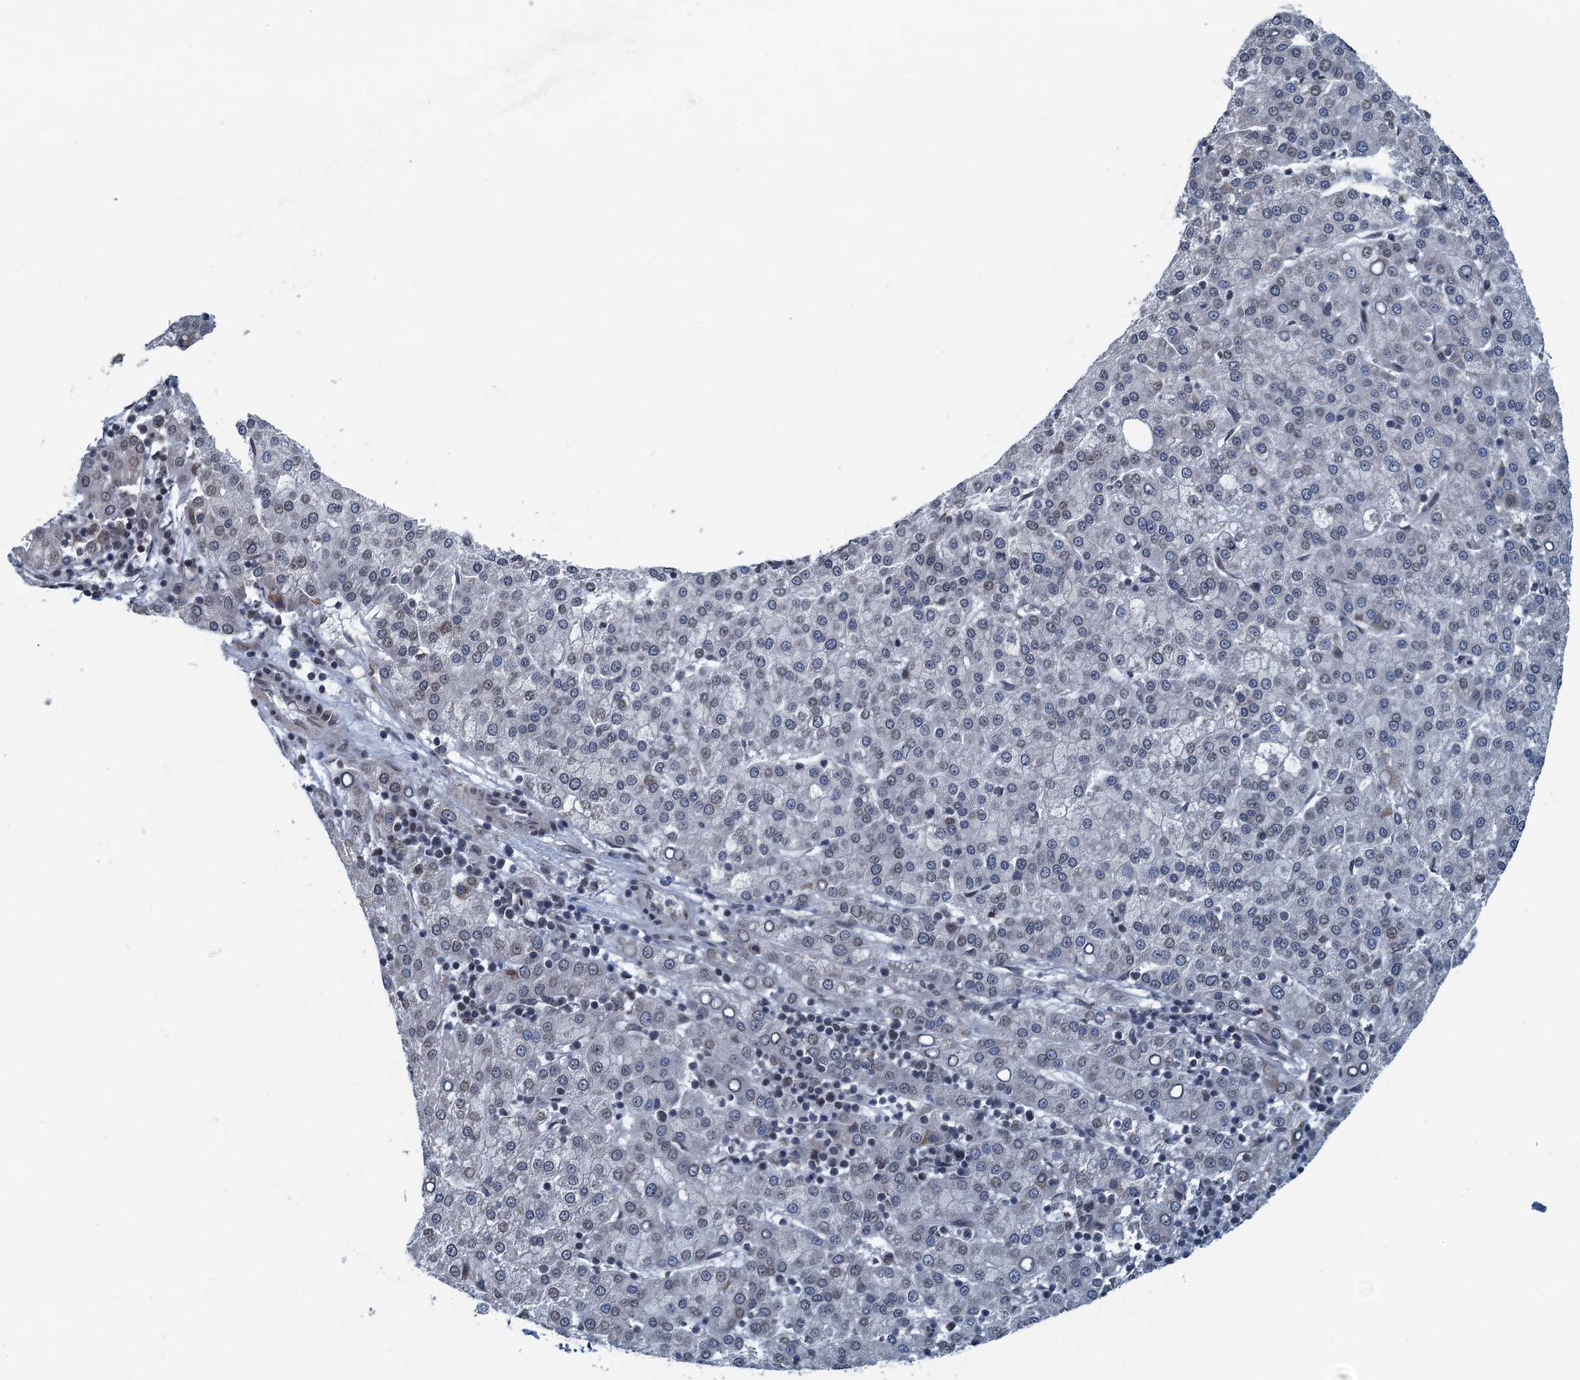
{"staining": {"intensity": "weak", "quantity": "<25%", "location": "cytoplasmic/membranous,nuclear"}, "tissue": "liver cancer", "cell_type": "Tumor cells", "image_type": "cancer", "snomed": [{"axis": "morphology", "description": "Carcinoma, Hepatocellular, NOS"}, {"axis": "topography", "description": "Liver"}], "caption": "Tumor cells are negative for brown protein staining in liver cancer.", "gene": "CCDC34", "patient": {"sex": "female", "age": 58}}